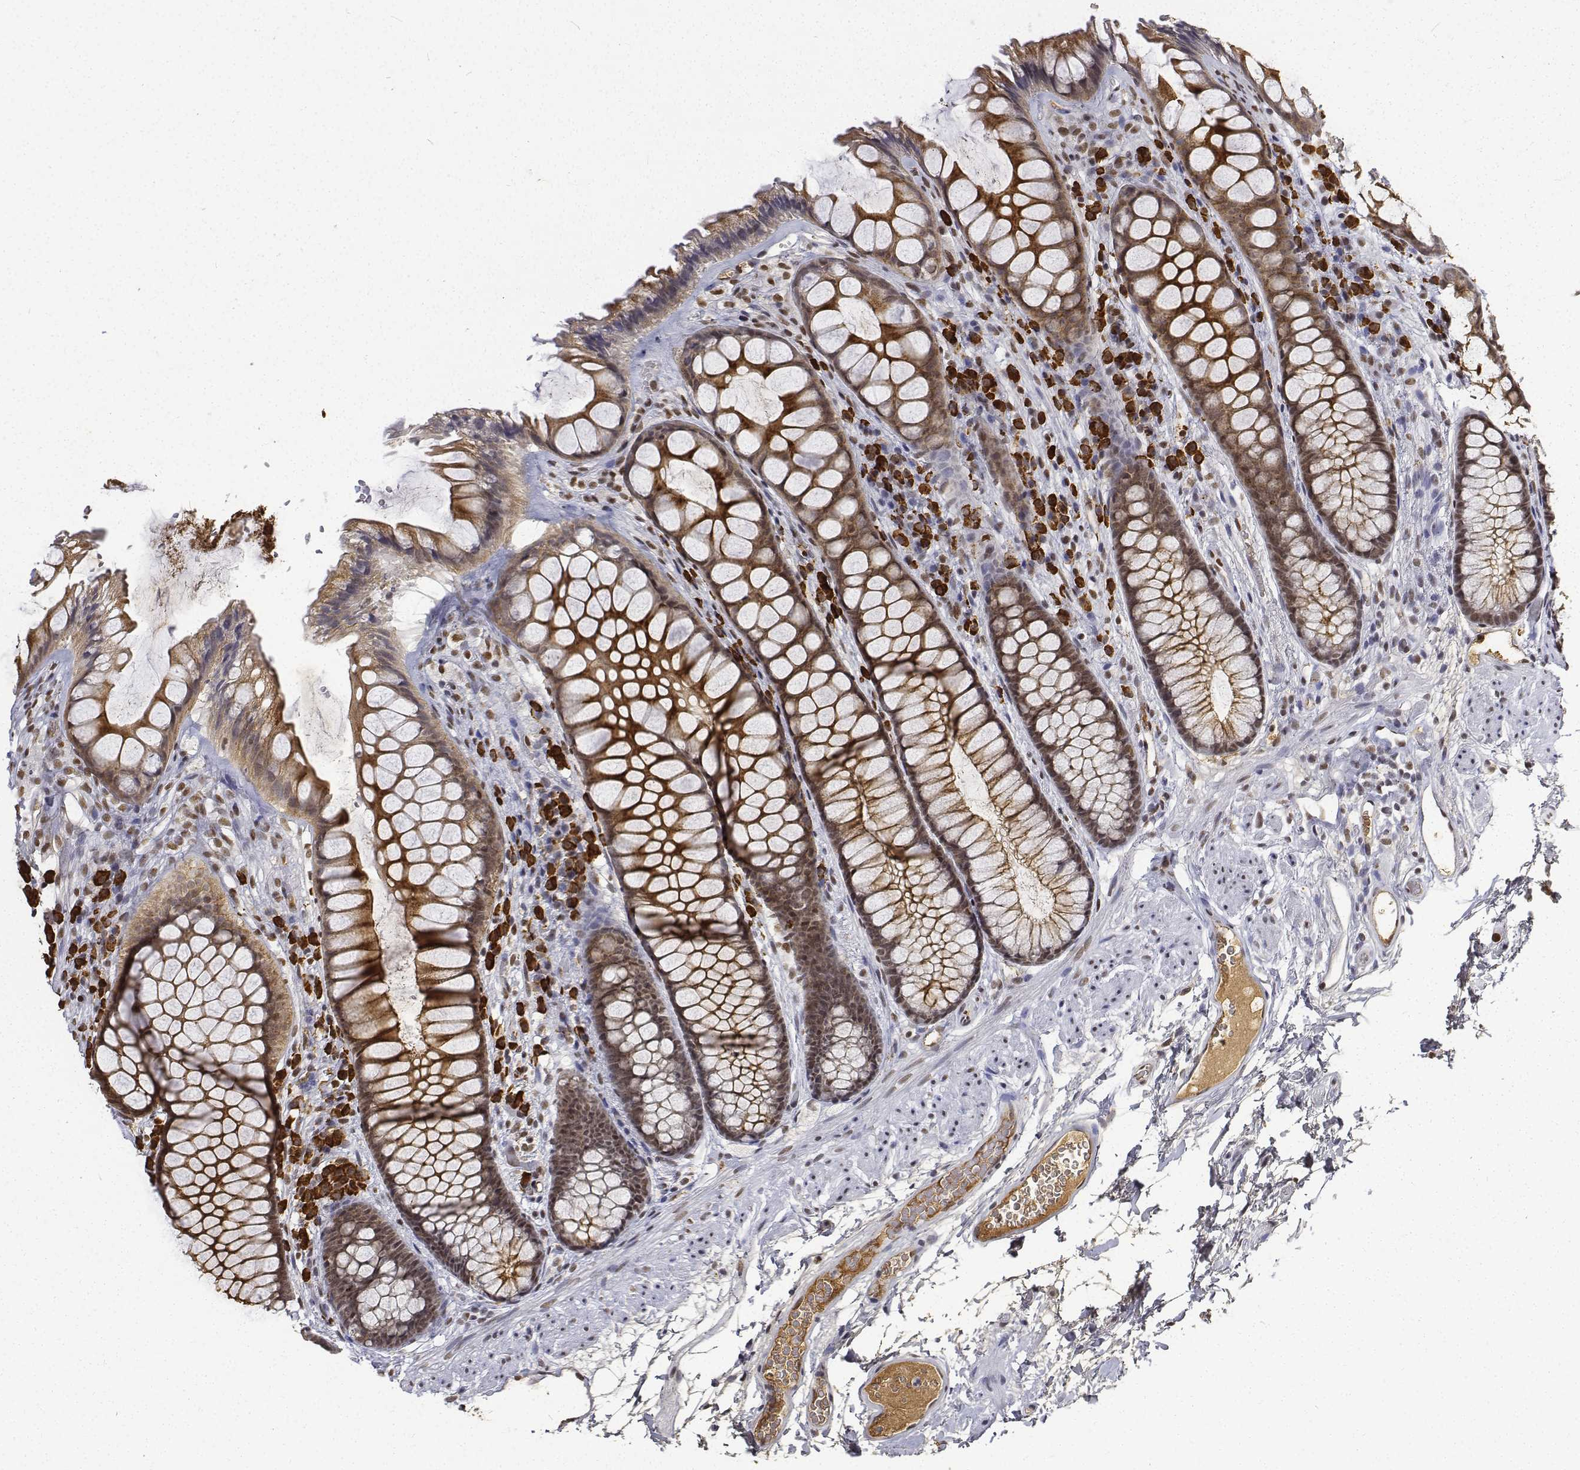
{"staining": {"intensity": "moderate", "quantity": ">75%", "location": "cytoplasmic/membranous,nuclear"}, "tissue": "rectum", "cell_type": "Glandular cells", "image_type": "normal", "snomed": [{"axis": "morphology", "description": "Normal tissue, NOS"}, {"axis": "topography", "description": "Rectum"}], "caption": "Immunohistochemistry (DAB) staining of unremarkable human rectum demonstrates moderate cytoplasmic/membranous,nuclear protein positivity in about >75% of glandular cells.", "gene": "ATRX", "patient": {"sex": "female", "age": 62}}